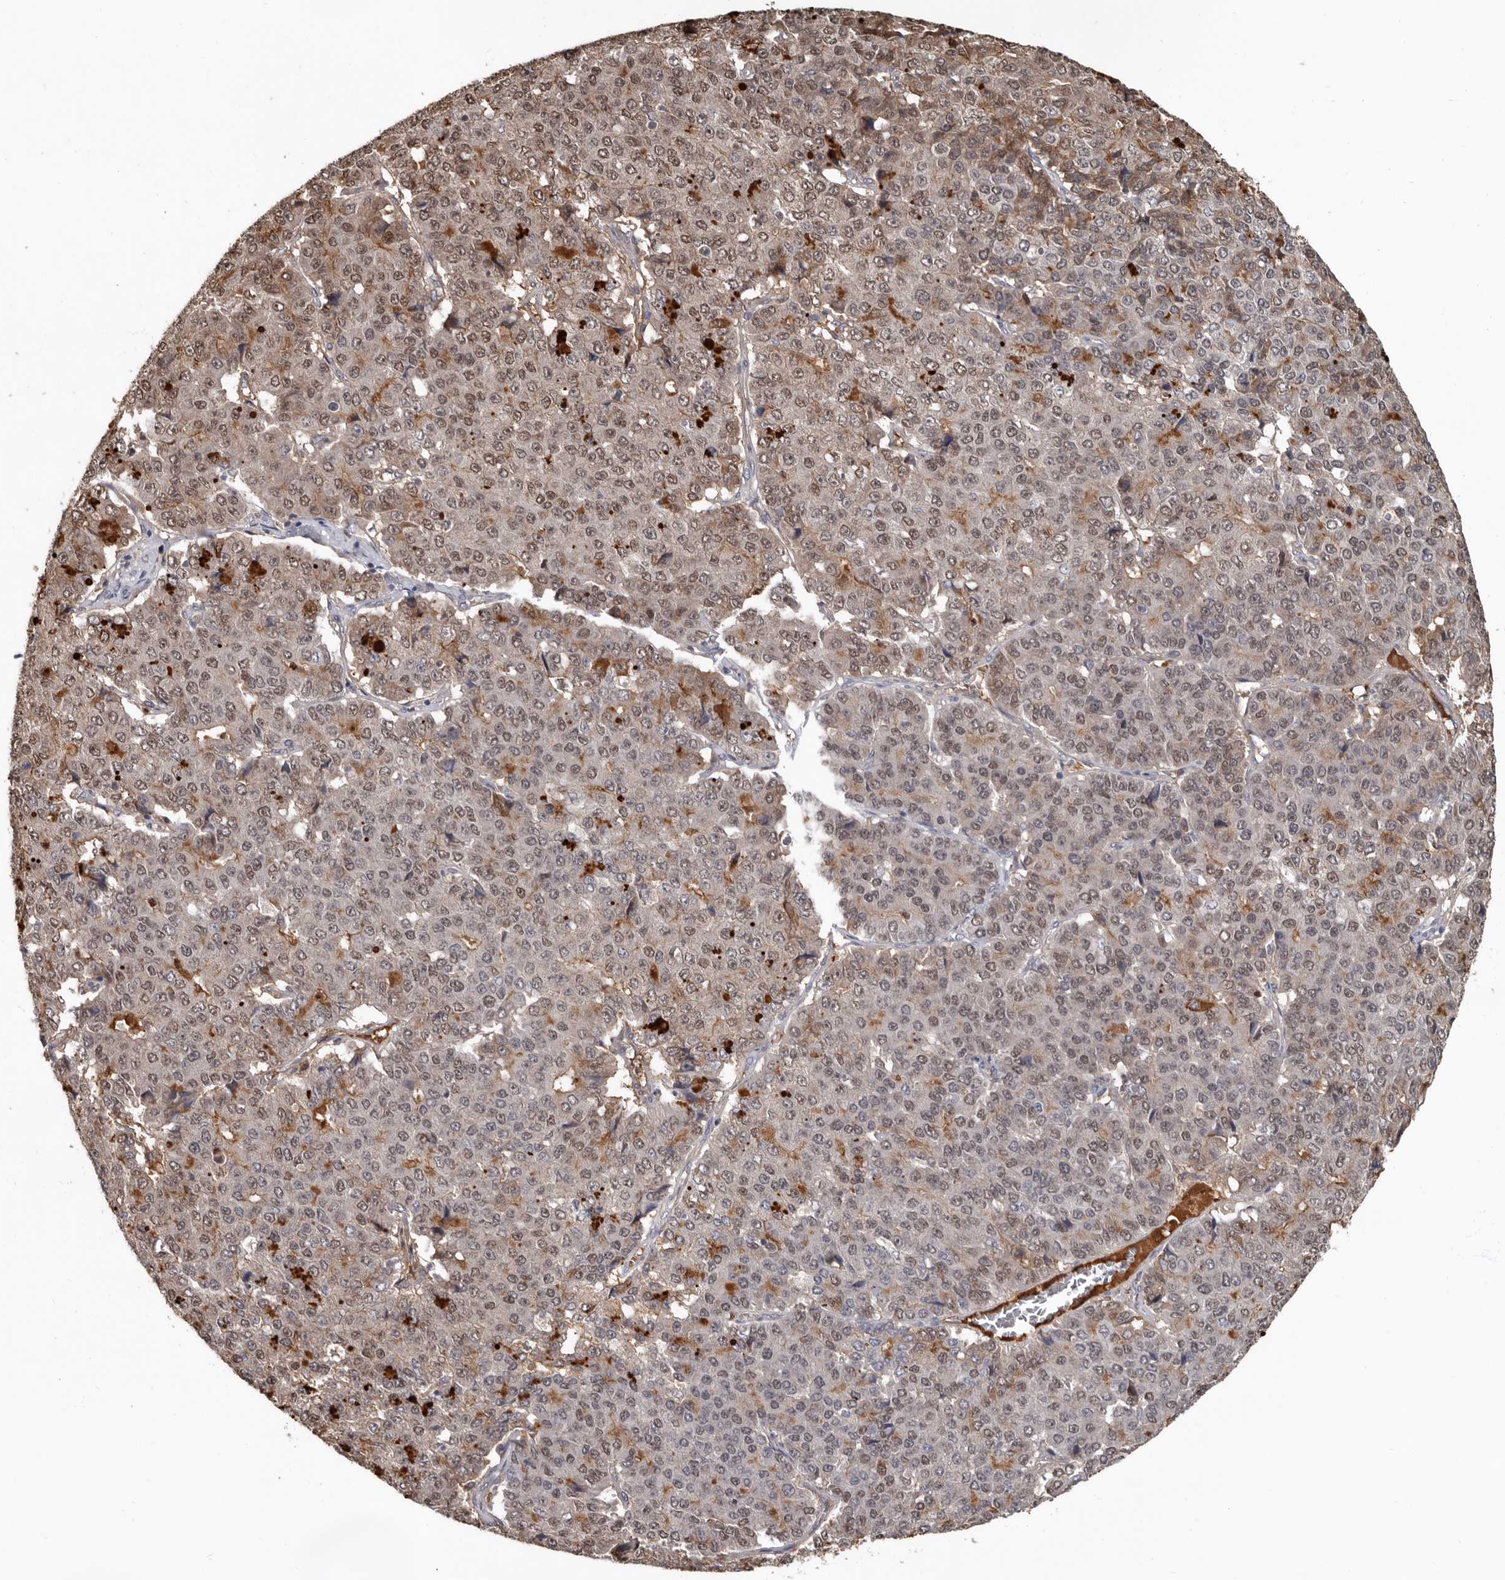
{"staining": {"intensity": "moderate", "quantity": "25%-75%", "location": "cytoplasmic/membranous,nuclear"}, "tissue": "pancreatic cancer", "cell_type": "Tumor cells", "image_type": "cancer", "snomed": [{"axis": "morphology", "description": "Adenocarcinoma, NOS"}, {"axis": "topography", "description": "Pancreas"}], "caption": "Human pancreatic adenocarcinoma stained with a brown dye reveals moderate cytoplasmic/membranous and nuclear positive positivity in about 25%-75% of tumor cells.", "gene": "LRGUK", "patient": {"sex": "male", "age": 50}}